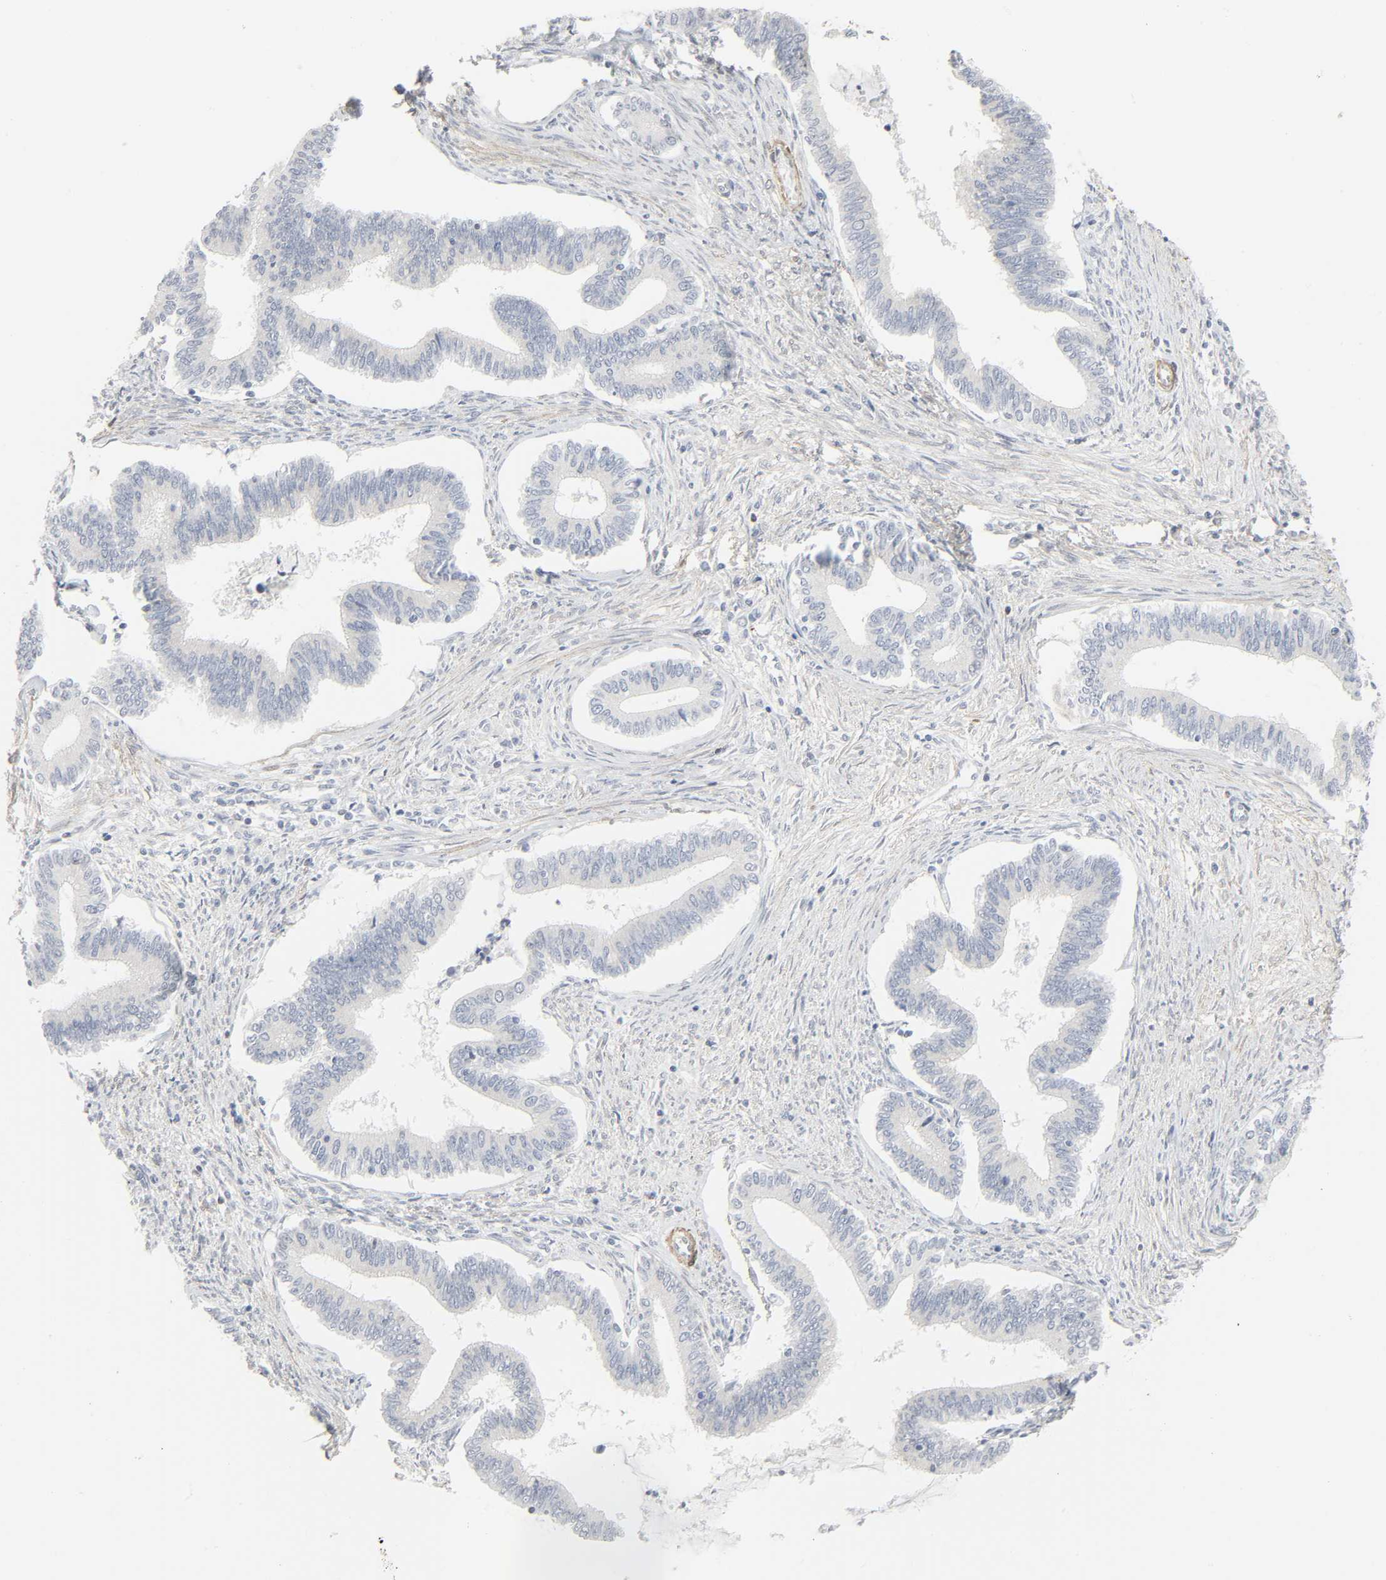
{"staining": {"intensity": "negative", "quantity": "none", "location": "none"}, "tissue": "cervical cancer", "cell_type": "Tumor cells", "image_type": "cancer", "snomed": [{"axis": "morphology", "description": "Adenocarcinoma, NOS"}, {"axis": "topography", "description": "Cervix"}], "caption": "IHC of human cervical cancer reveals no expression in tumor cells.", "gene": "ZBTB16", "patient": {"sex": "female", "age": 36}}